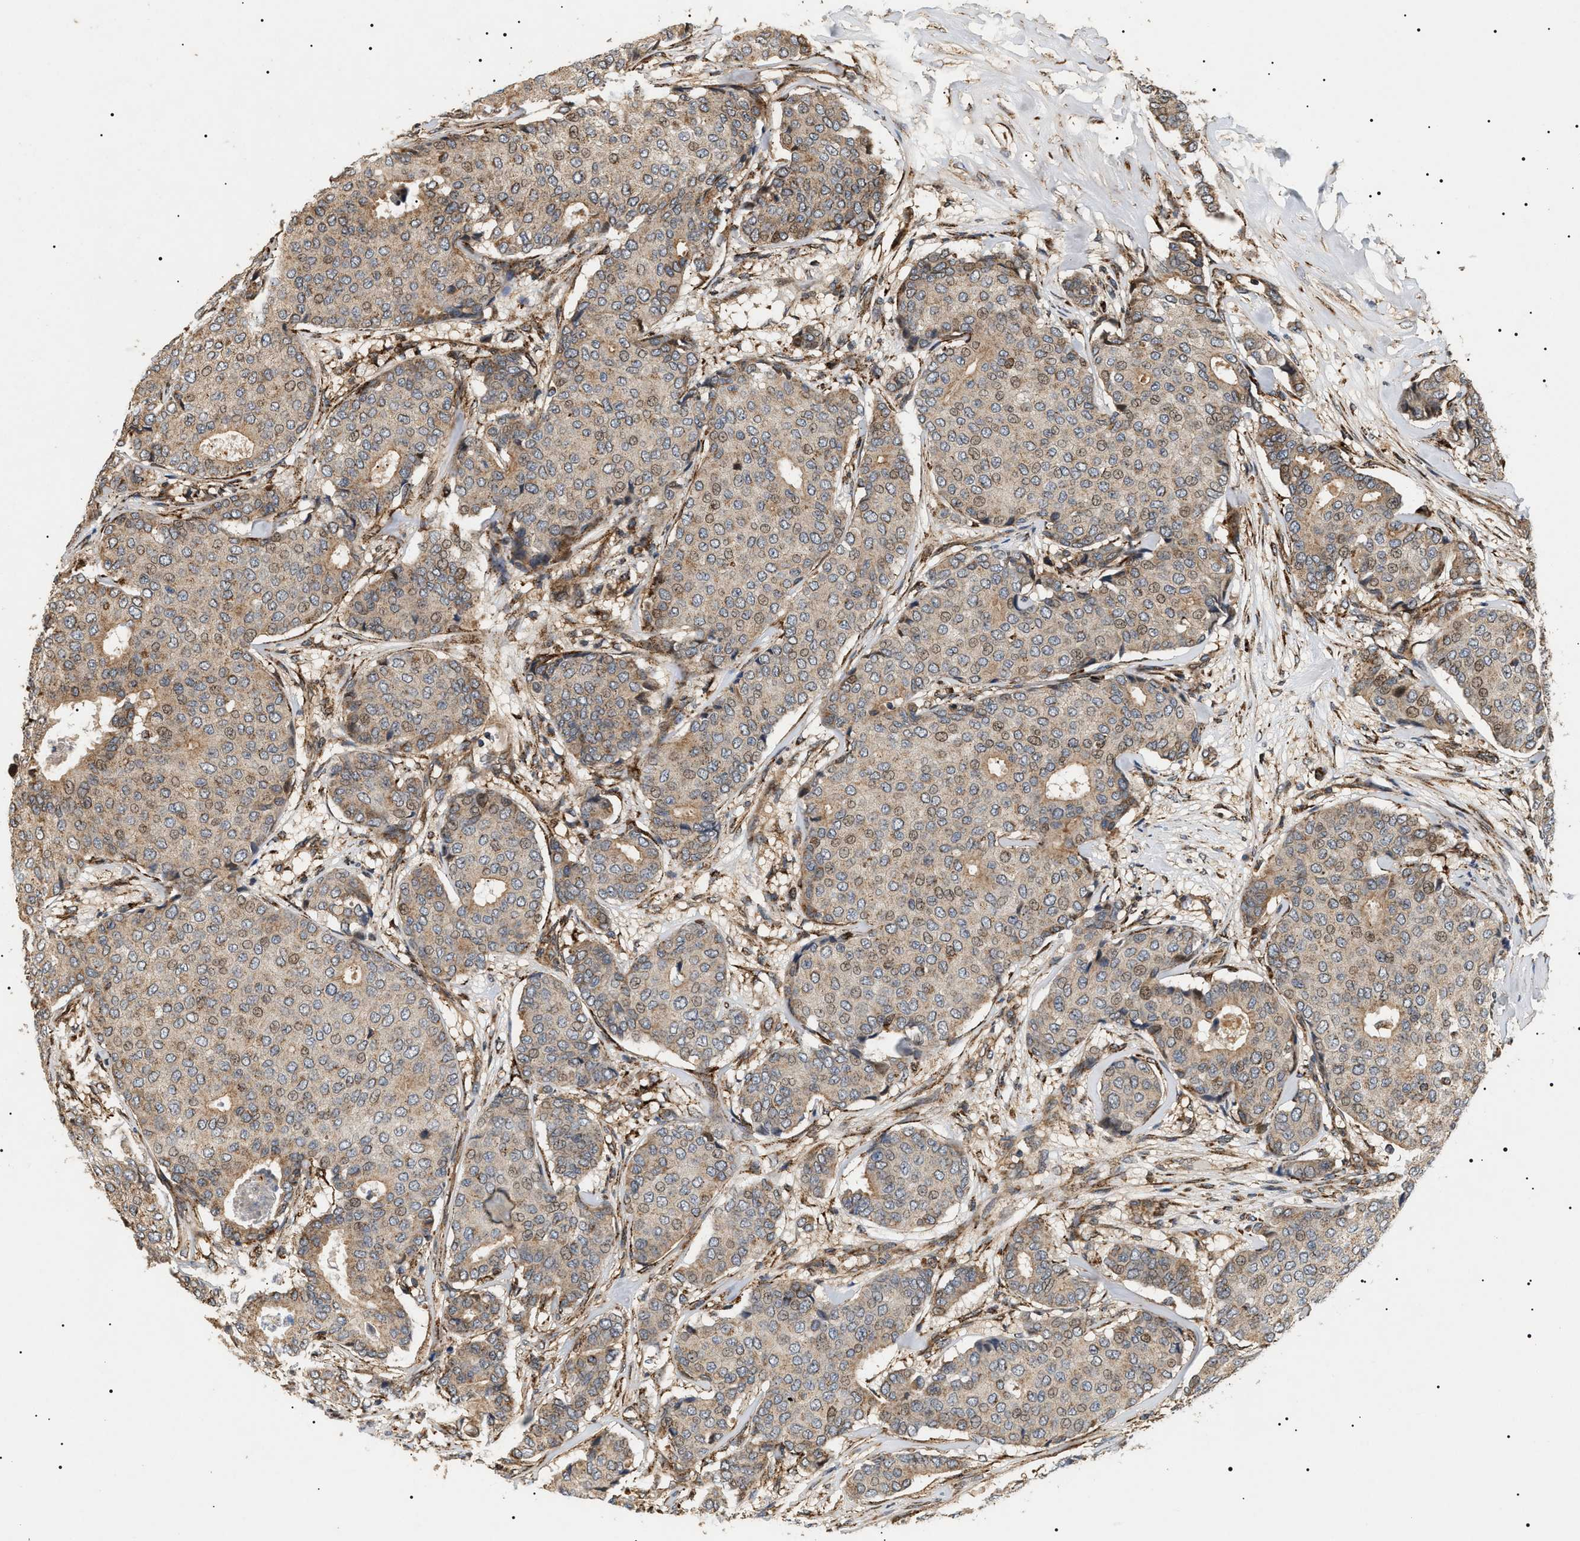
{"staining": {"intensity": "moderate", "quantity": ">75%", "location": "cytoplasmic/membranous,nuclear"}, "tissue": "breast cancer", "cell_type": "Tumor cells", "image_type": "cancer", "snomed": [{"axis": "morphology", "description": "Duct carcinoma"}, {"axis": "topography", "description": "Breast"}], "caption": "This is a photomicrograph of IHC staining of breast intraductal carcinoma, which shows moderate positivity in the cytoplasmic/membranous and nuclear of tumor cells.", "gene": "ZBTB26", "patient": {"sex": "female", "age": 75}}